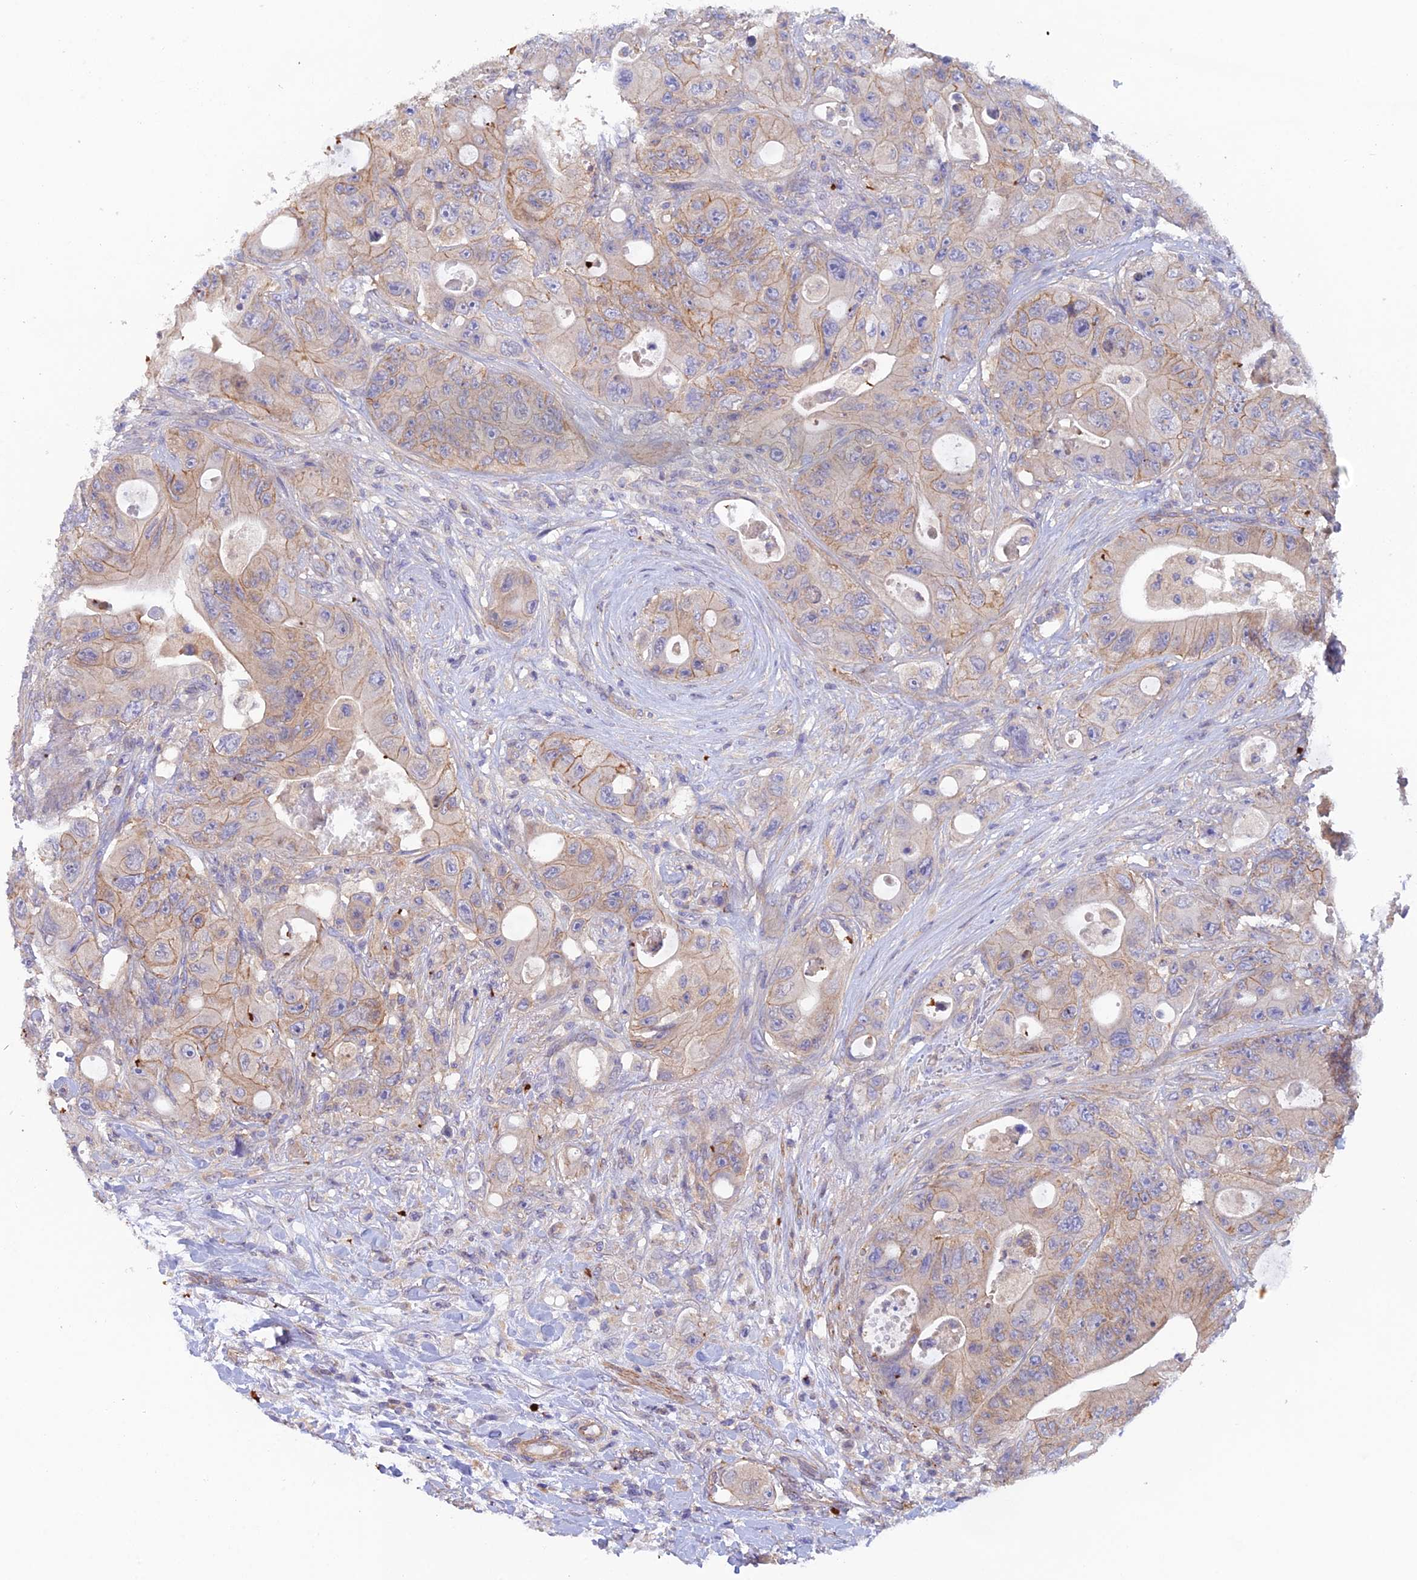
{"staining": {"intensity": "weak", "quantity": "25%-75%", "location": "cytoplasmic/membranous"}, "tissue": "colorectal cancer", "cell_type": "Tumor cells", "image_type": "cancer", "snomed": [{"axis": "morphology", "description": "Adenocarcinoma, NOS"}, {"axis": "topography", "description": "Colon"}], "caption": "Weak cytoplasmic/membranous expression for a protein is present in approximately 25%-75% of tumor cells of colorectal adenocarcinoma using immunohistochemistry.", "gene": "FZR1", "patient": {"sex": "female", "age": 46}}